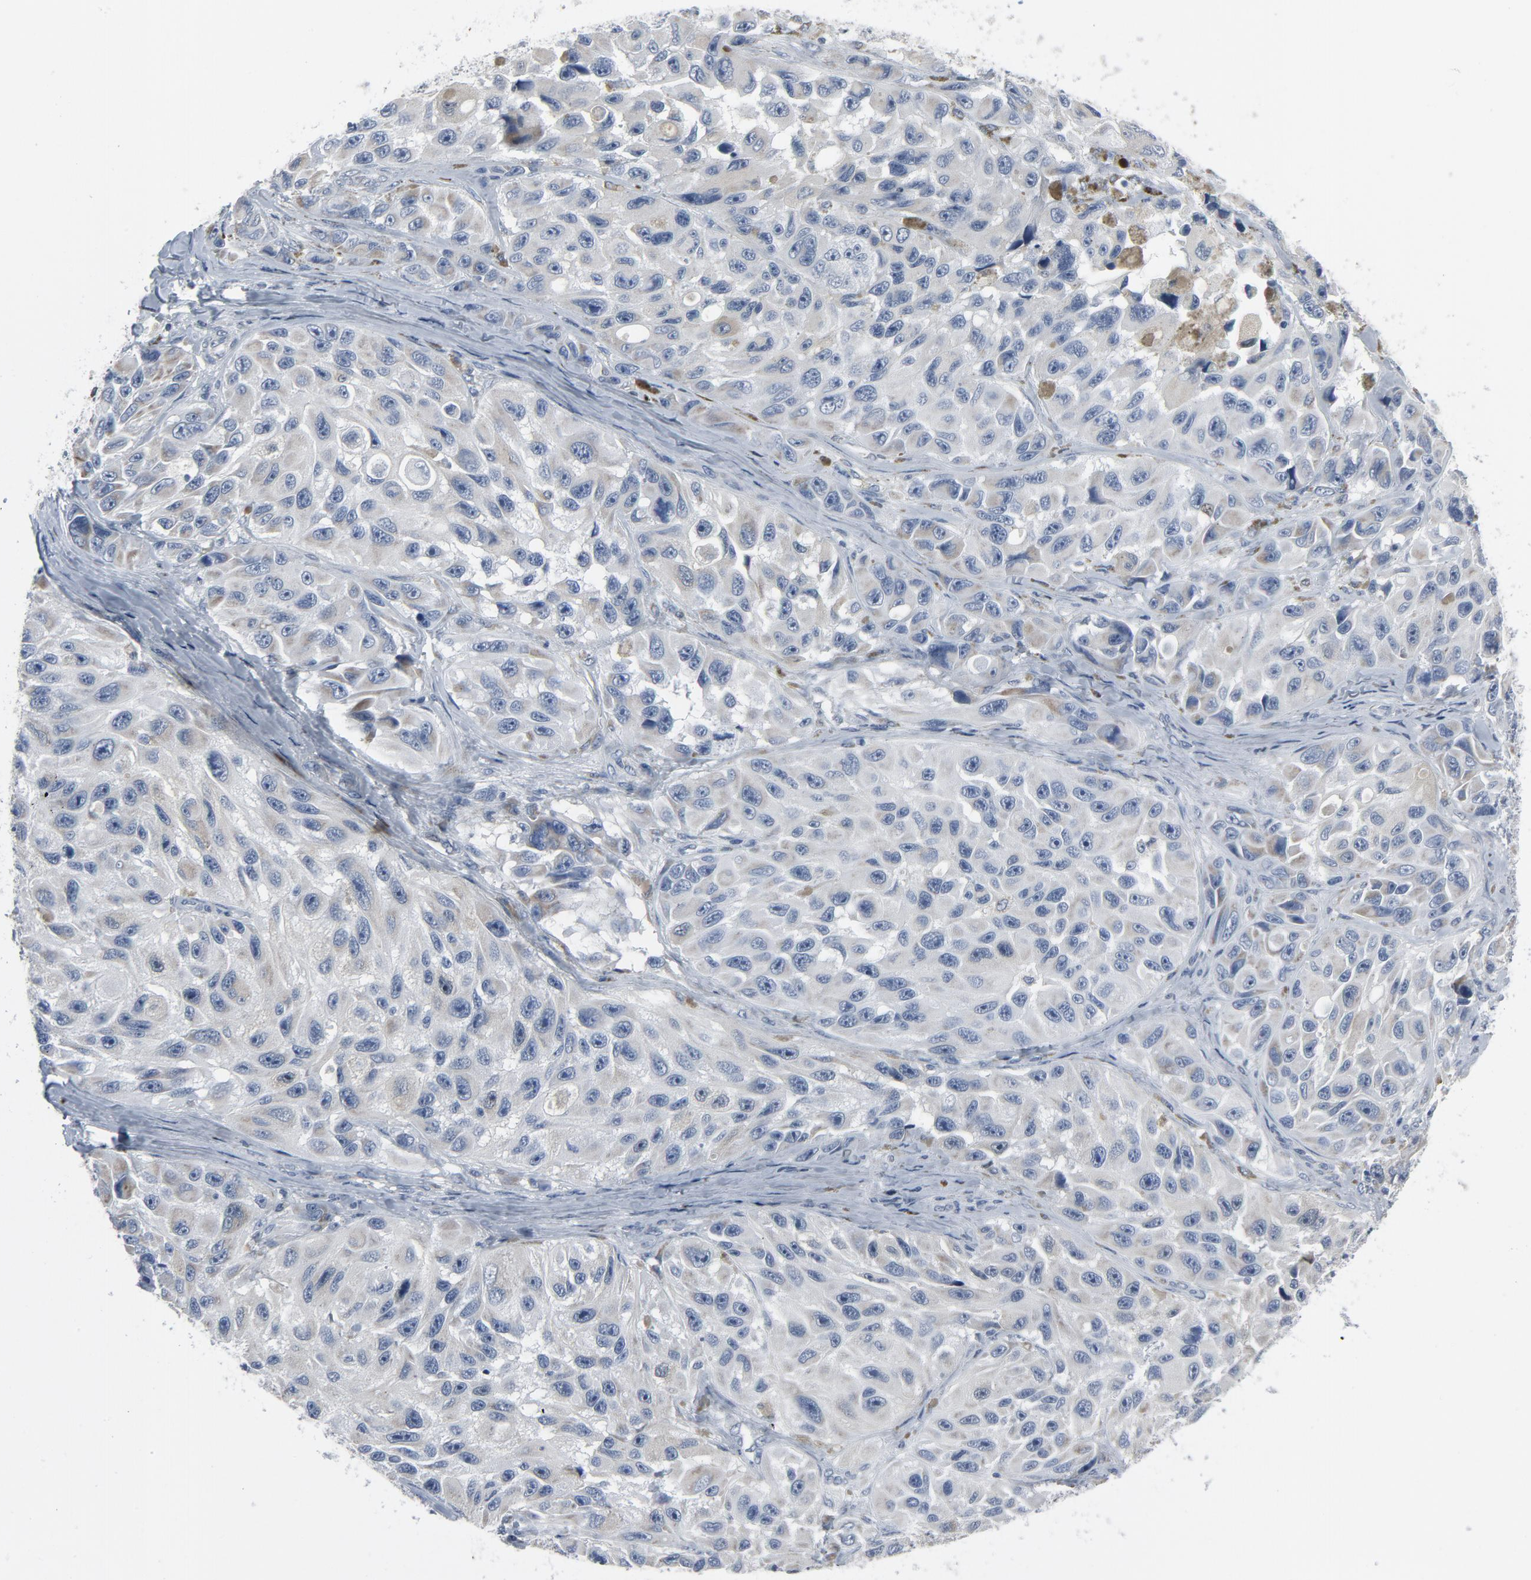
{"staining": {"intensity": "weak", "quantity": "<25%", "location": "cytoplasmic/membranous"}, "tissue": "melanoma", "cell_type": "Tumor cells", "image_type": "cancer", "snomed": [{"axis": "morphology", "description": "Malignant melanoma, NOS"}, {"axis": "topography", "description": "Skin"}], "caption": "This is a histopathology image of immunohistochemistry (IHC) staining of malignant melanoma, which shows no staining in tumor cells. The staining is performed using DAB brown chromogen with nuclei counter-stained in using hematoxylin.", "gene": "GPX2", "patient": {"sex": "female", "age": 73}}